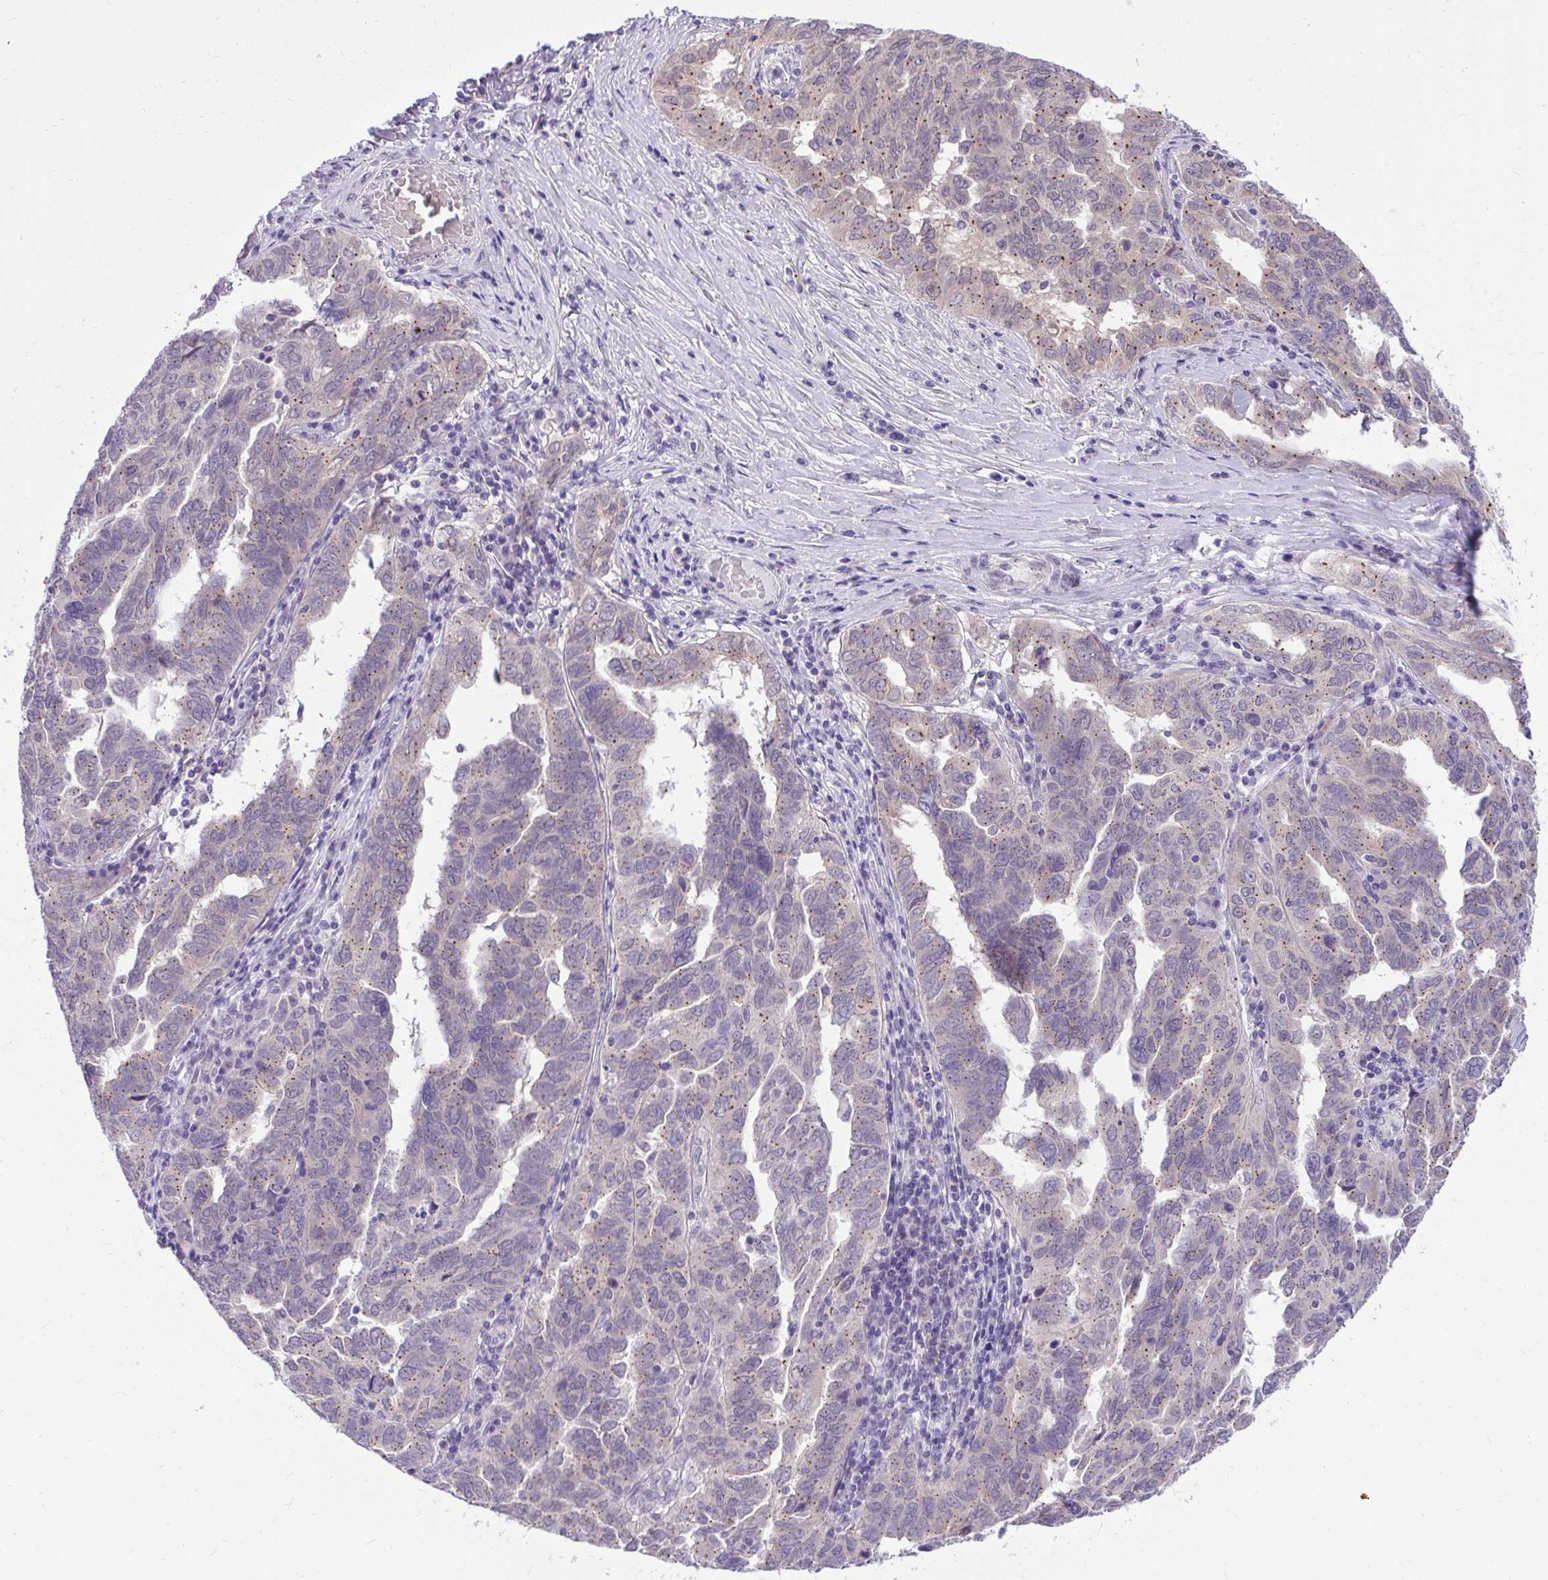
{"staining": {"intensity": "weak", "quantity": "25%-75%", "location": "cytoplasmic/membranous"}, "tissue": "ovarian cancer", "cell_type": "Tumor cells", "image_type": "cancer", "snomed": [{"axis": "morphology", "description": "Cystadenocarcinoma, serous, NOS"}, {"axis": "topography", "description": "Ovary"}], "caption": "The photomicrograph demonstrates a brown stain indicating the presence of a protein in the cytoplasmic/membranous of tumor cells in serous cystadenocarcinoma (ovarian).", "gene": "CEACAM18", "patient": {"sex": "female", "age": 64}}